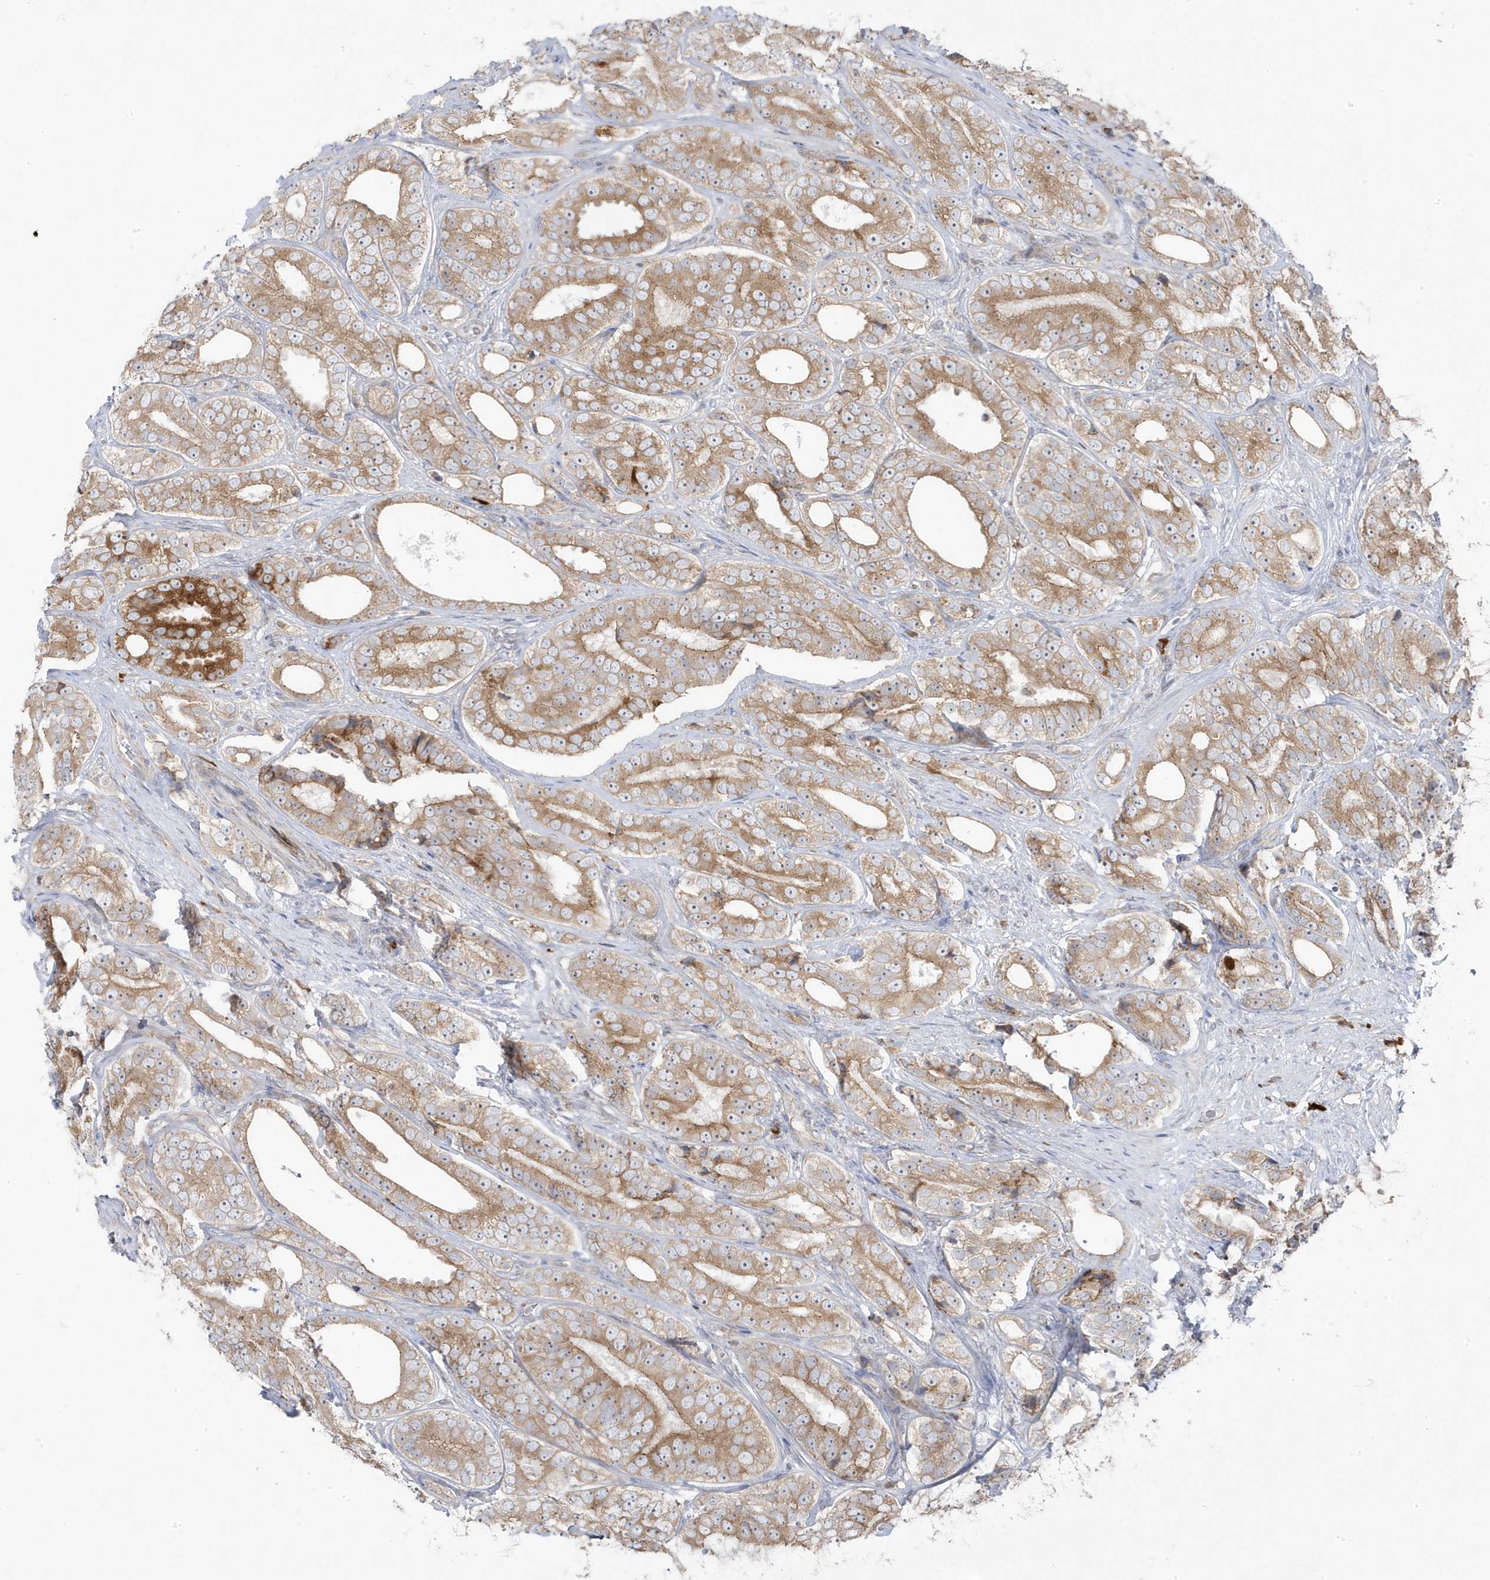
{"staining": {"intensity": "moderate", "quantity": ">75%", "location": "cytoplasmic/membranous"}, "tissue": "prostate cancer", "cell_type": "Tumor cells", "image_type": "cancer", "snomed": [{"axis": "morphology", "description": "Adenocarcinoma, High grade"}, {"axis": "topography", "description": "Prostate"}], "caption": "A photomicrograph of human prostate cancer (adenocarcinoma (high-grade)) stained for a protein exhibits moderate cytoplasmic/membranous brown staining in tumor cells.", "gene": "ZNF654", "patient": {"sex": "male", "age": 56}}